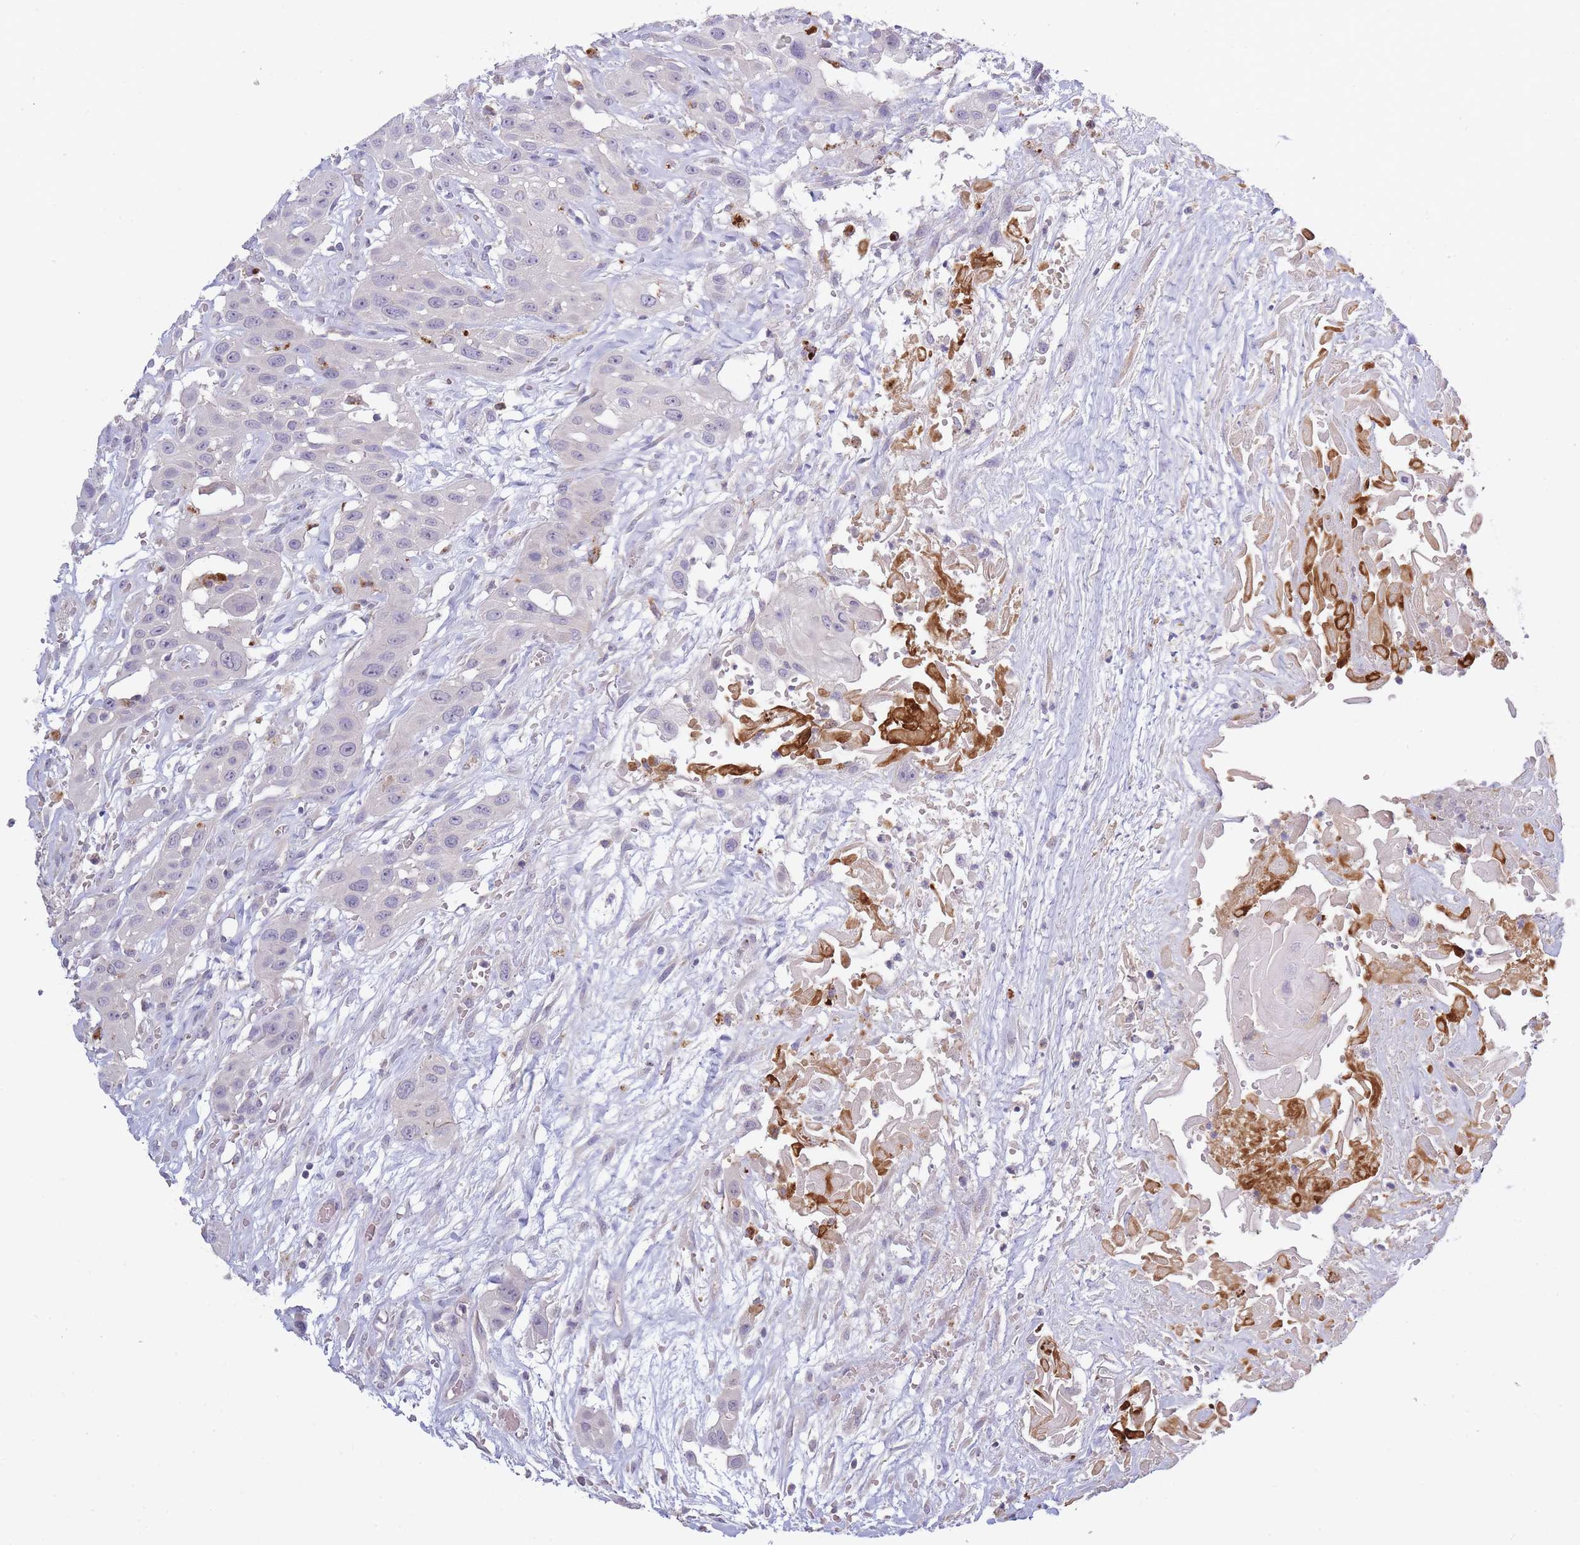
{"staining": {"intensity": "negative", "quantity": "none", "location": "none"}, "tissue": "head and neck cancer", "cell_type": "Tumor cells", "image_type": "cancer", "snomed": [{"axis": "morphology", "description": "Squamous cell carcinoma, NOS"}, {"axis": "topography", "description": "Head-Neck"}], "caption": "Immunohistochemistry of head and neck cancer (squamous cell carcinoma) shows no staining in tumor cells.", "gene": "TRIM61", "patient": {"sex": "male", "age": 81}}